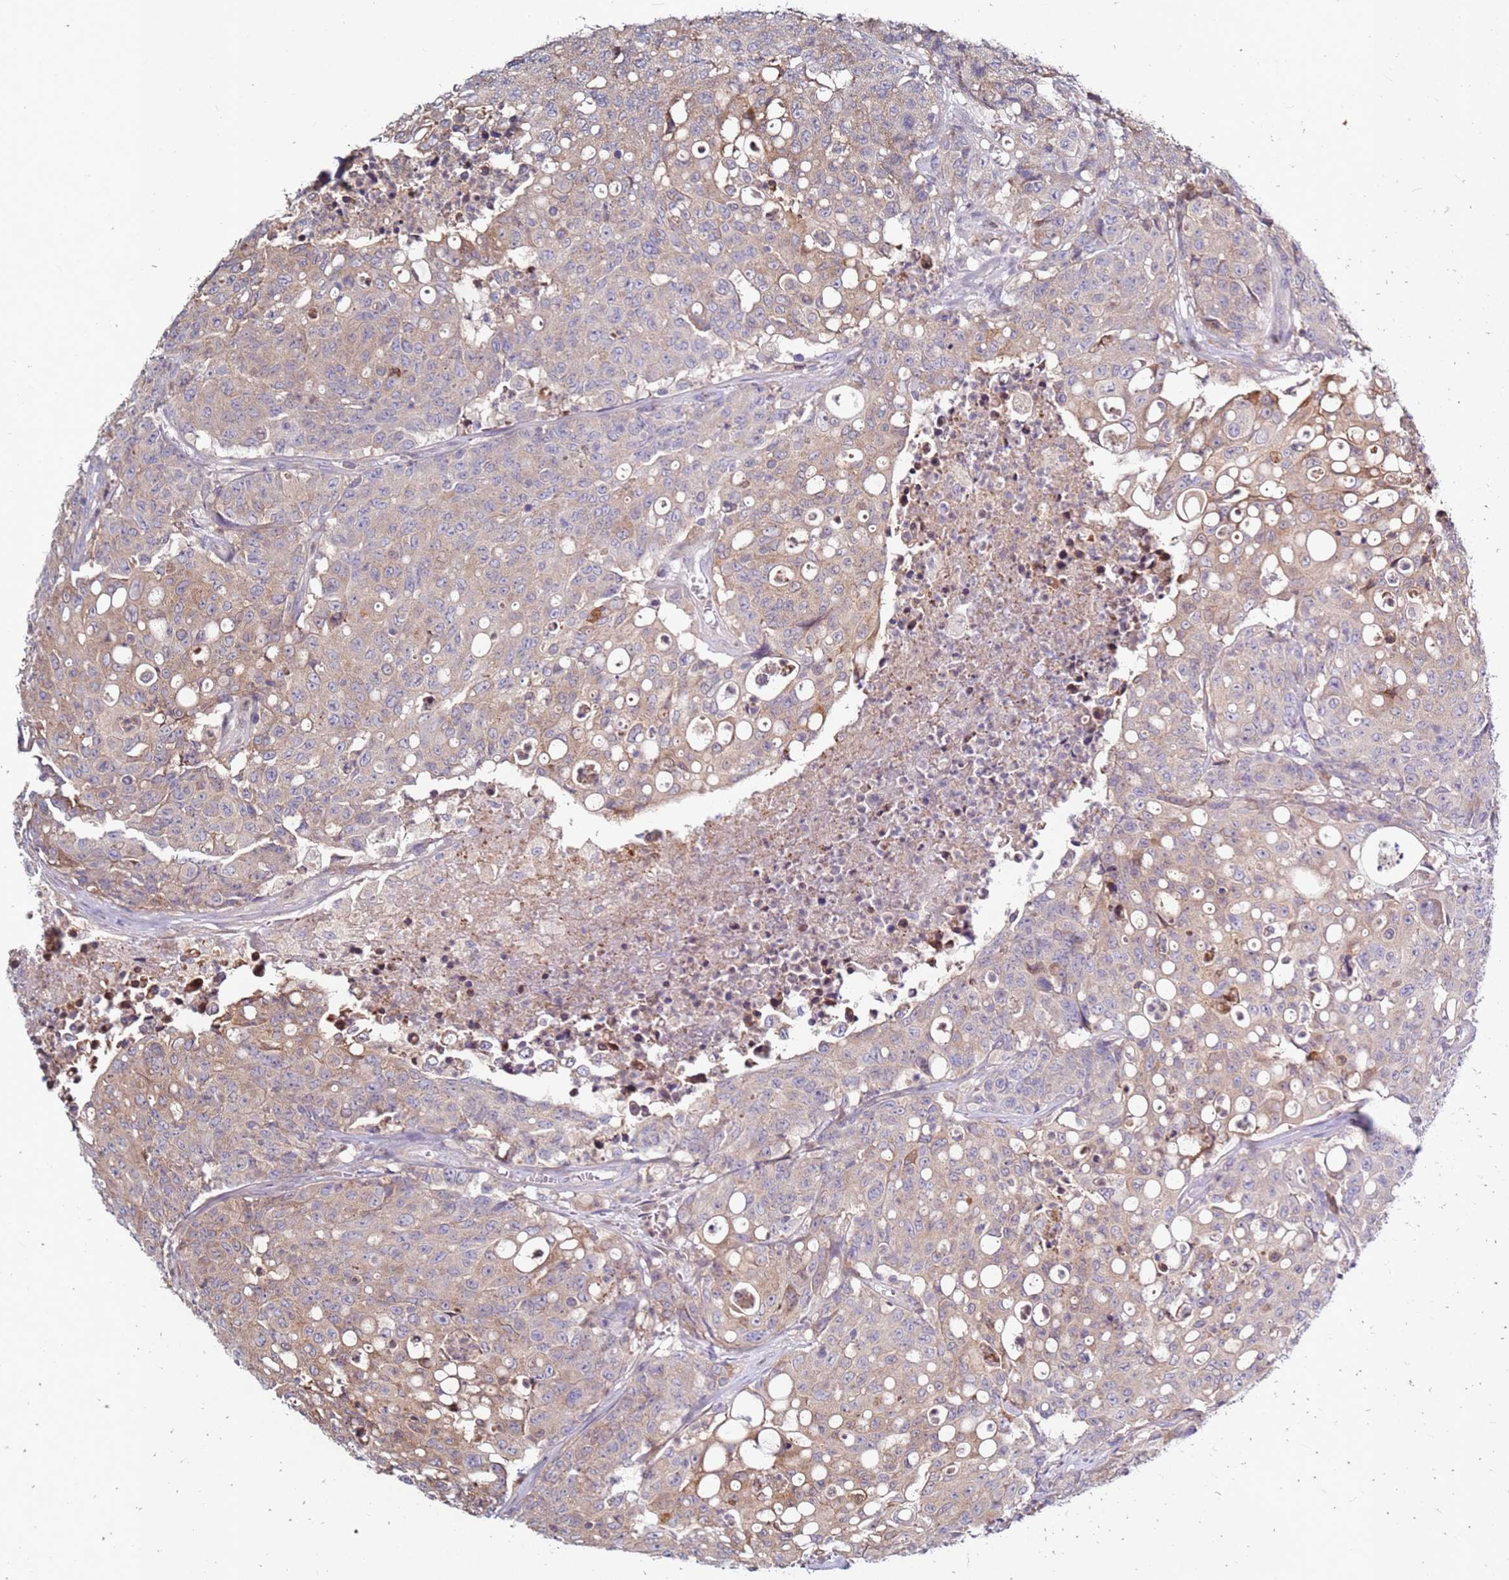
{"staining": {"intensity": "weak", "quantity": "<25%", "location": "cytoplasmic/membranous"}, "tissue": "colorectal cancer", "cell_type": "Tumor cells", "image_type": "cancer", "snomed": [{"axis": "morphology", "description": "Adenocarcinoma, NOS"}, {"axis": "topography", "description": "Colon"}], "caption": "Image shows no protein expression in tumor cells of colorectal cancer tissue.", "gene": "CNOT9", "patient": {"sex": "male", "age": 51}}